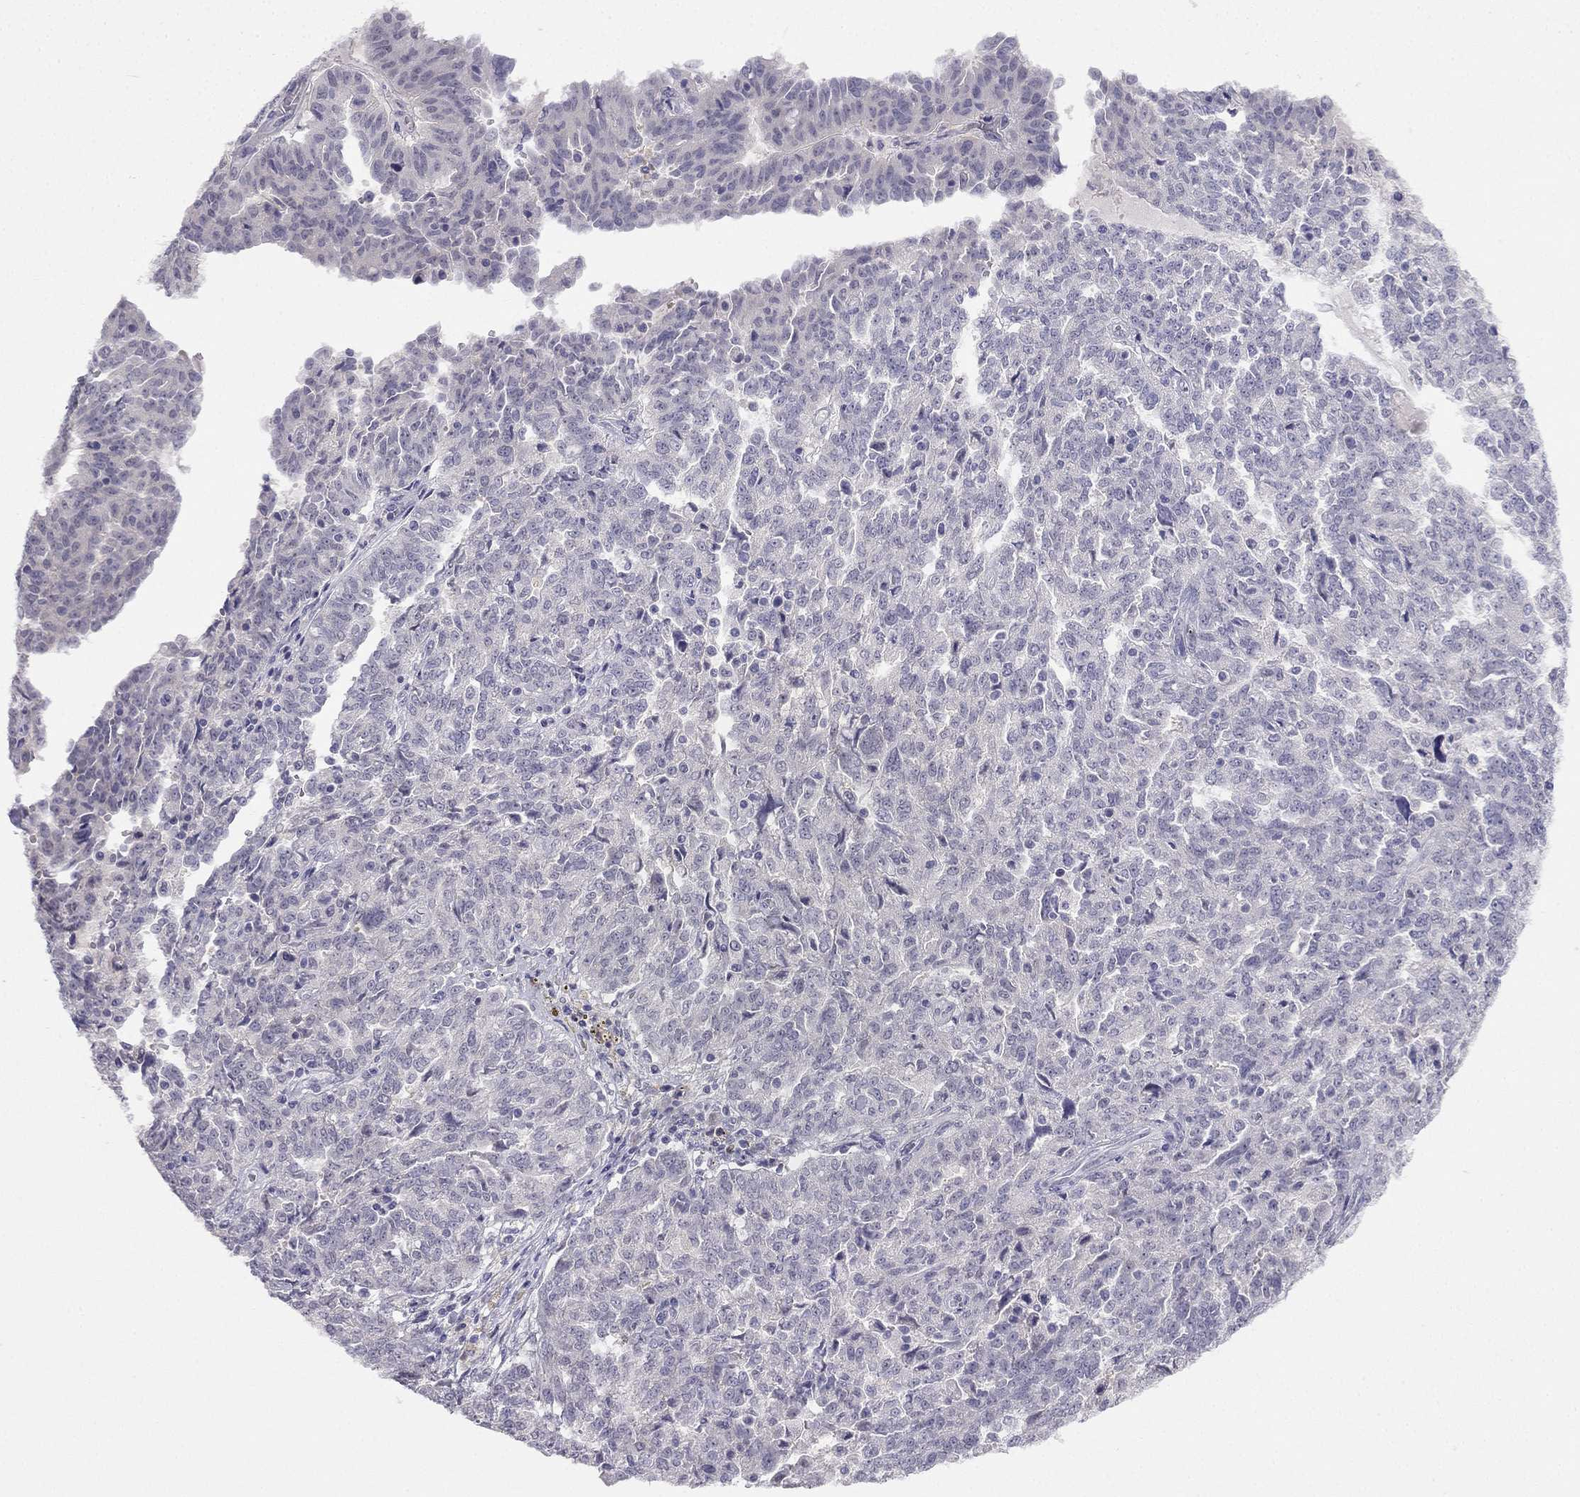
{"staining": {"intensity": "negative", "quantity": "none", "location": "none"}, "tissue": "ovarian cancer", "cell_type": "Tumor cells", "image_type": "cancer", "snomed": [{"axis": "morphology", "description": "Cystadenocarcinoma, serous, NOS"}, {"axis": "topography", "description": "Ovary"}], "caption": "Tumor cells show no significant expression in serous cystadenocarcinoma (ovarian).", "gene": "C16orf89", "patient": {"sex": "female", "age": 67}}